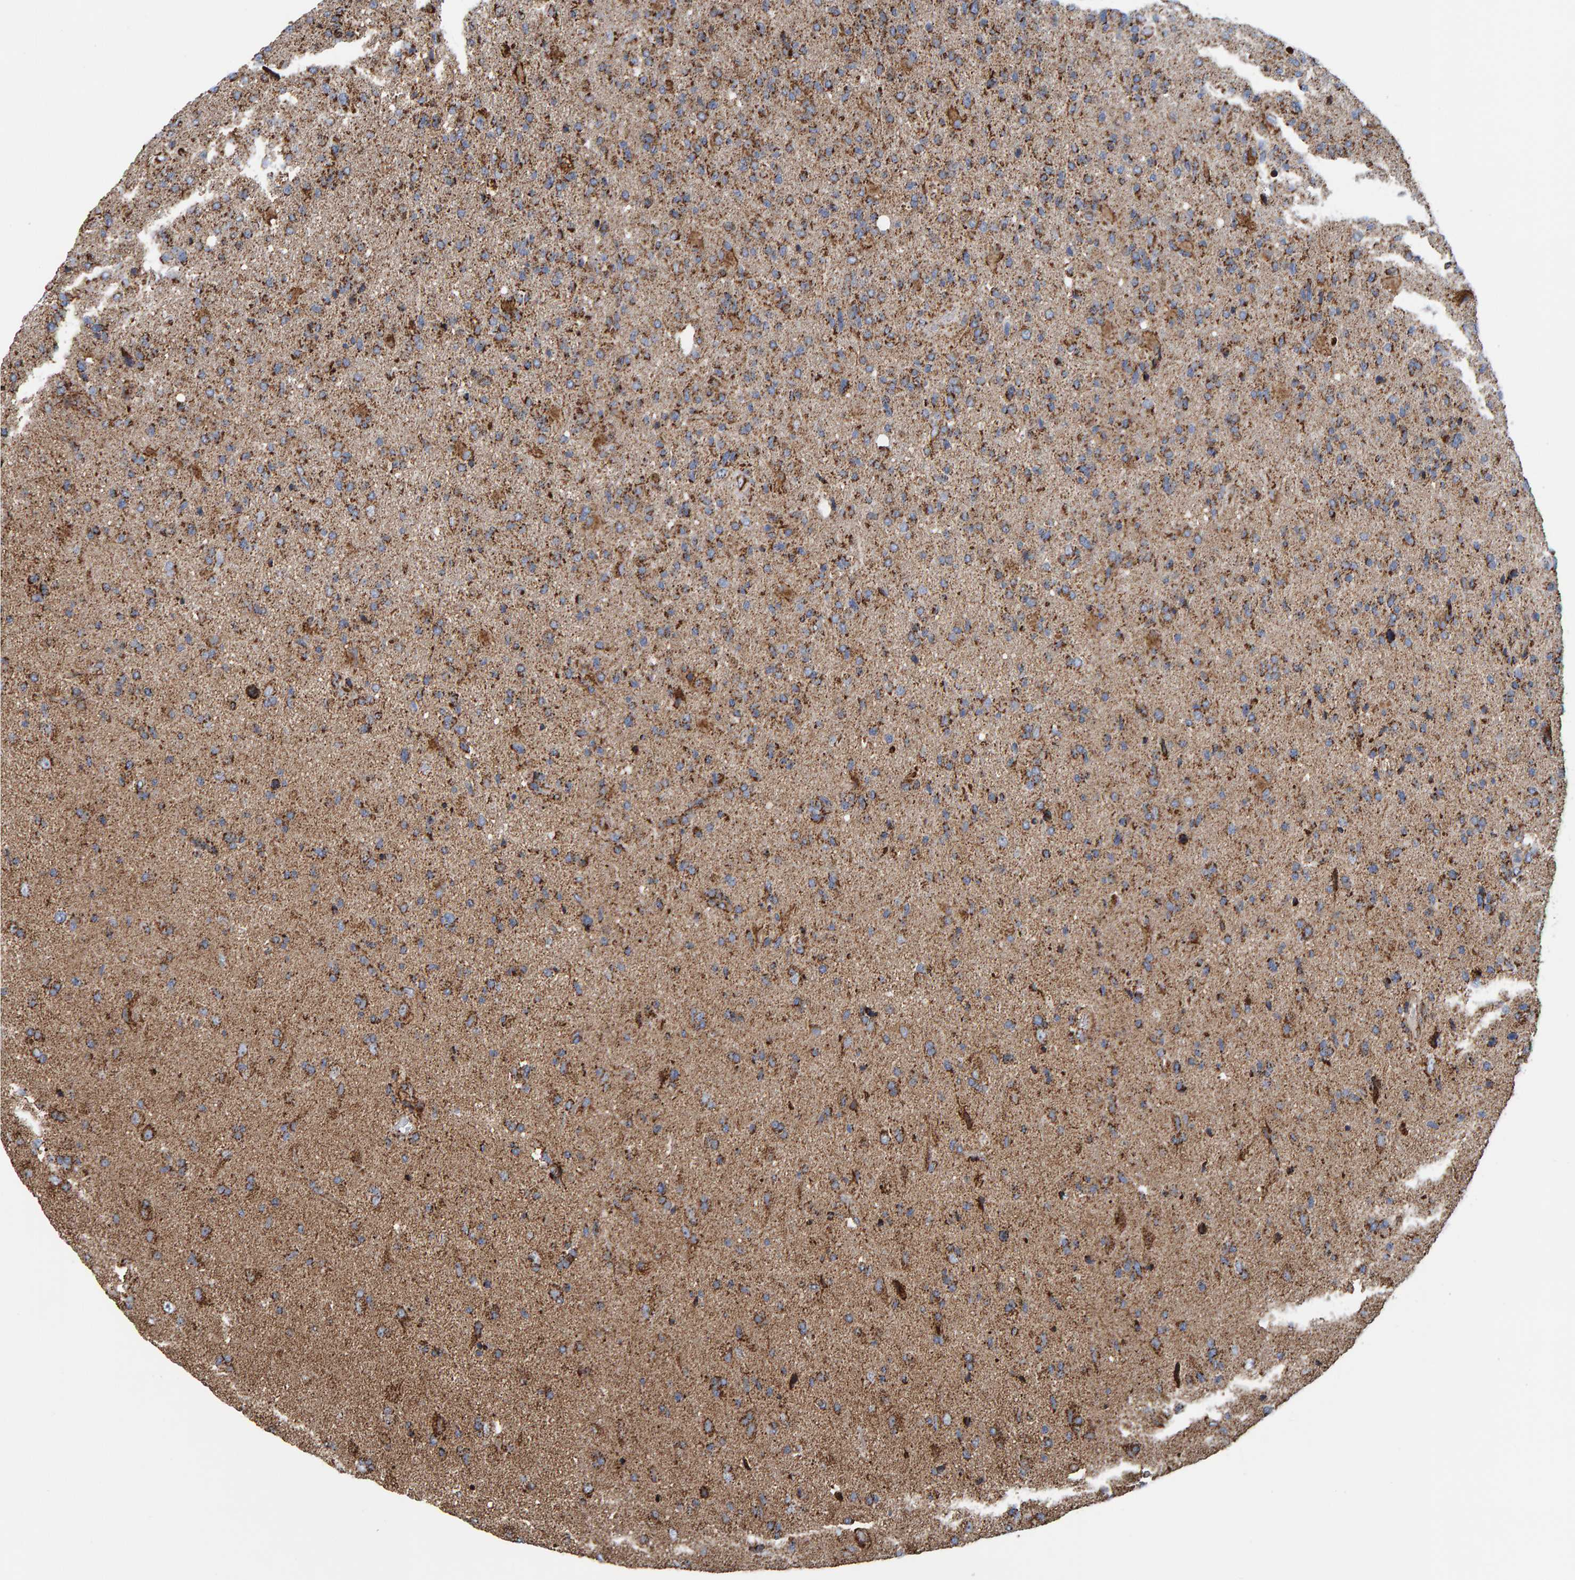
{"staining": {"intensity": "moderate", "quantity": ">75%", "location": "cytoplasmic/membranous"}, "tissue": "glioma", "cell_type": "Tumor cells", "image_type": "cancer", "snomed": [{"axis": "morphology", "description": "Glioma, malignant, High grade"}, {"axis": "topography", "description": "Brain"}], "caption": "Protein expression analysis of malignant glioma (high-grade) exhibits moderate cytoplasmic/membranous staining in approximately >75% of tumor cells.", "gene": "MRPL45", "patient": {"sex": "male", "age": 72}}